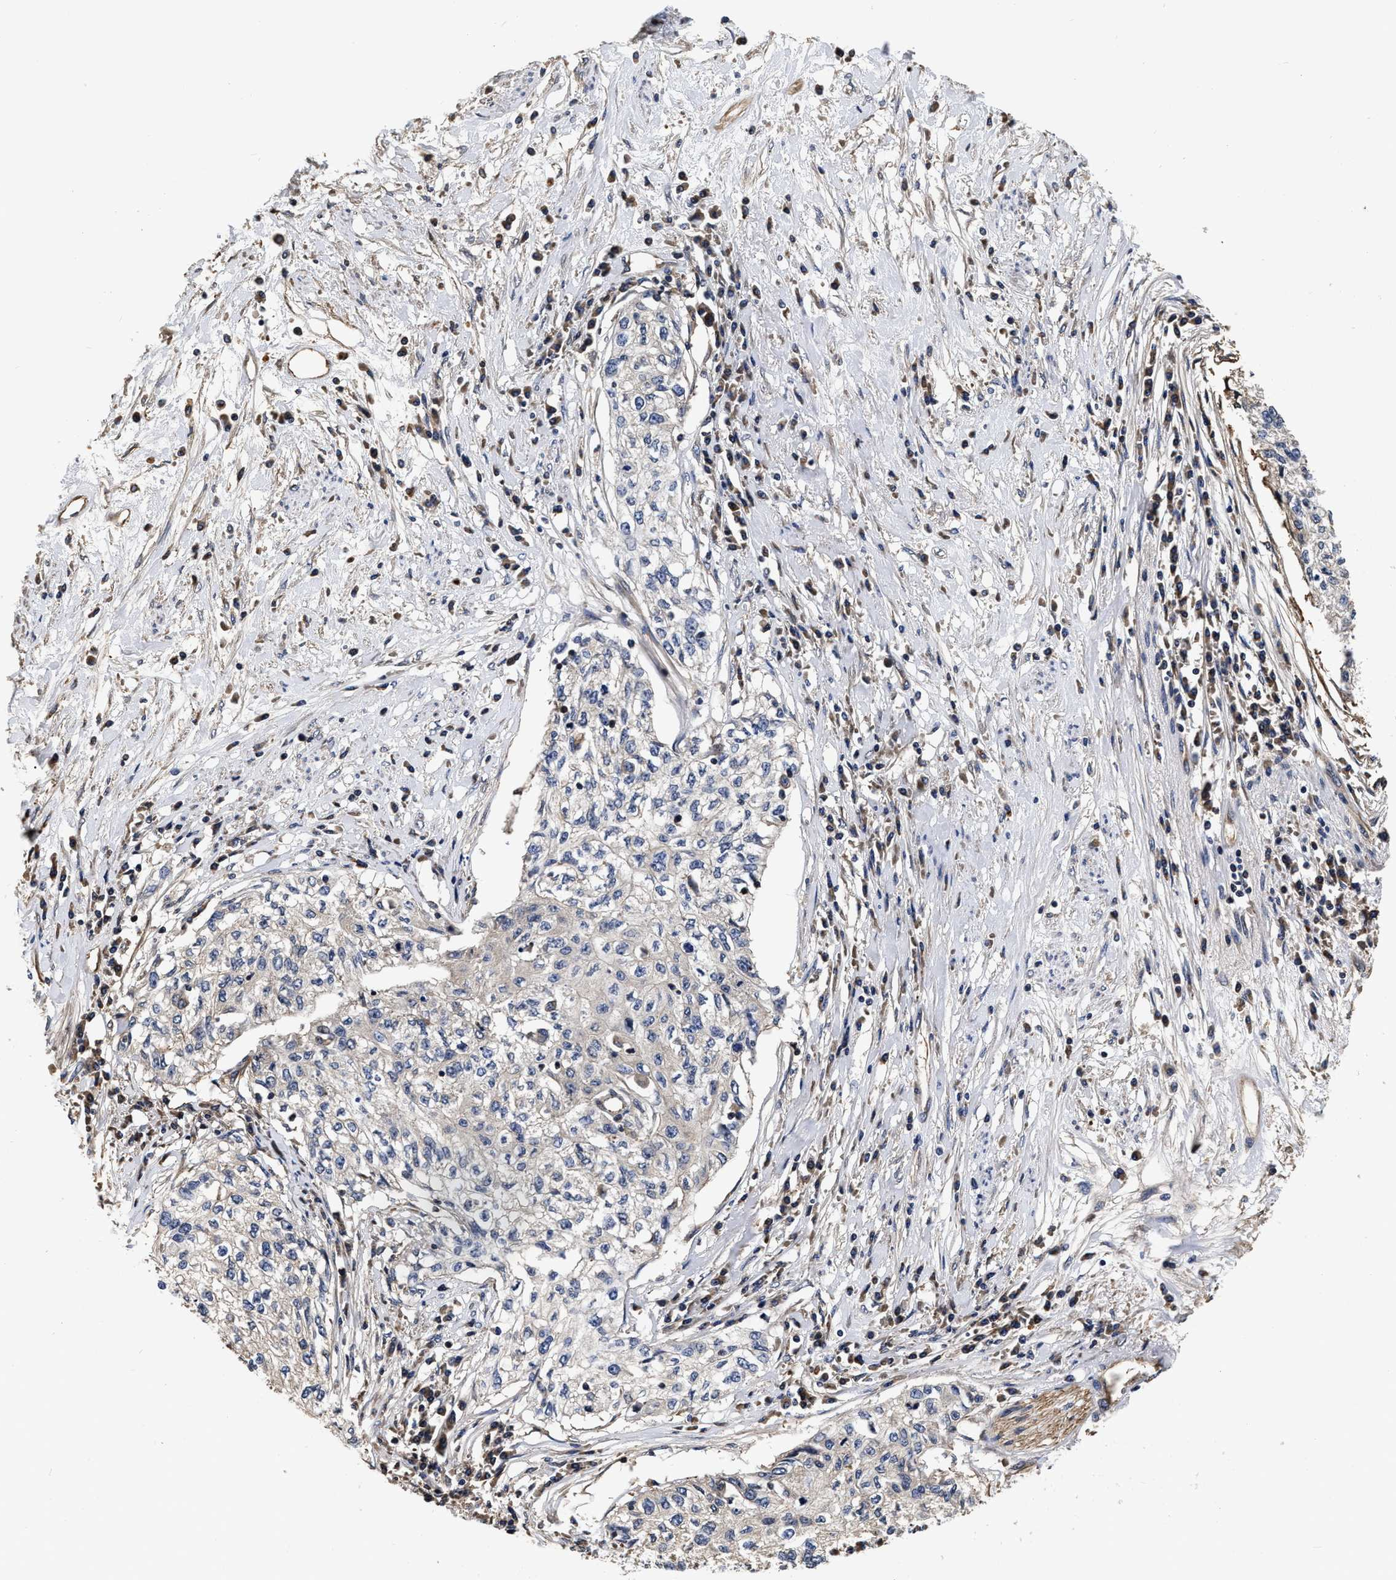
{"staining": {"intensity": "negative", "quantity": "none", "location": "none"}, "tissue": "cervical cancer", "cell_type": "Tumor cells", "image_type": "cancer", "snomed": [{"axis": "morphology", "description": "Squamous cell carcinoma, NOS"}, {"axis": "topography", "description": "Cervix"}], "caption": "Immunohistochemistry (IHC) image of human cervical cancer stained for a protein (brown), which displays no positivity in tumor cells.", "gene": "ABCG8", "patient": {"sex": "female", "age": 57}}